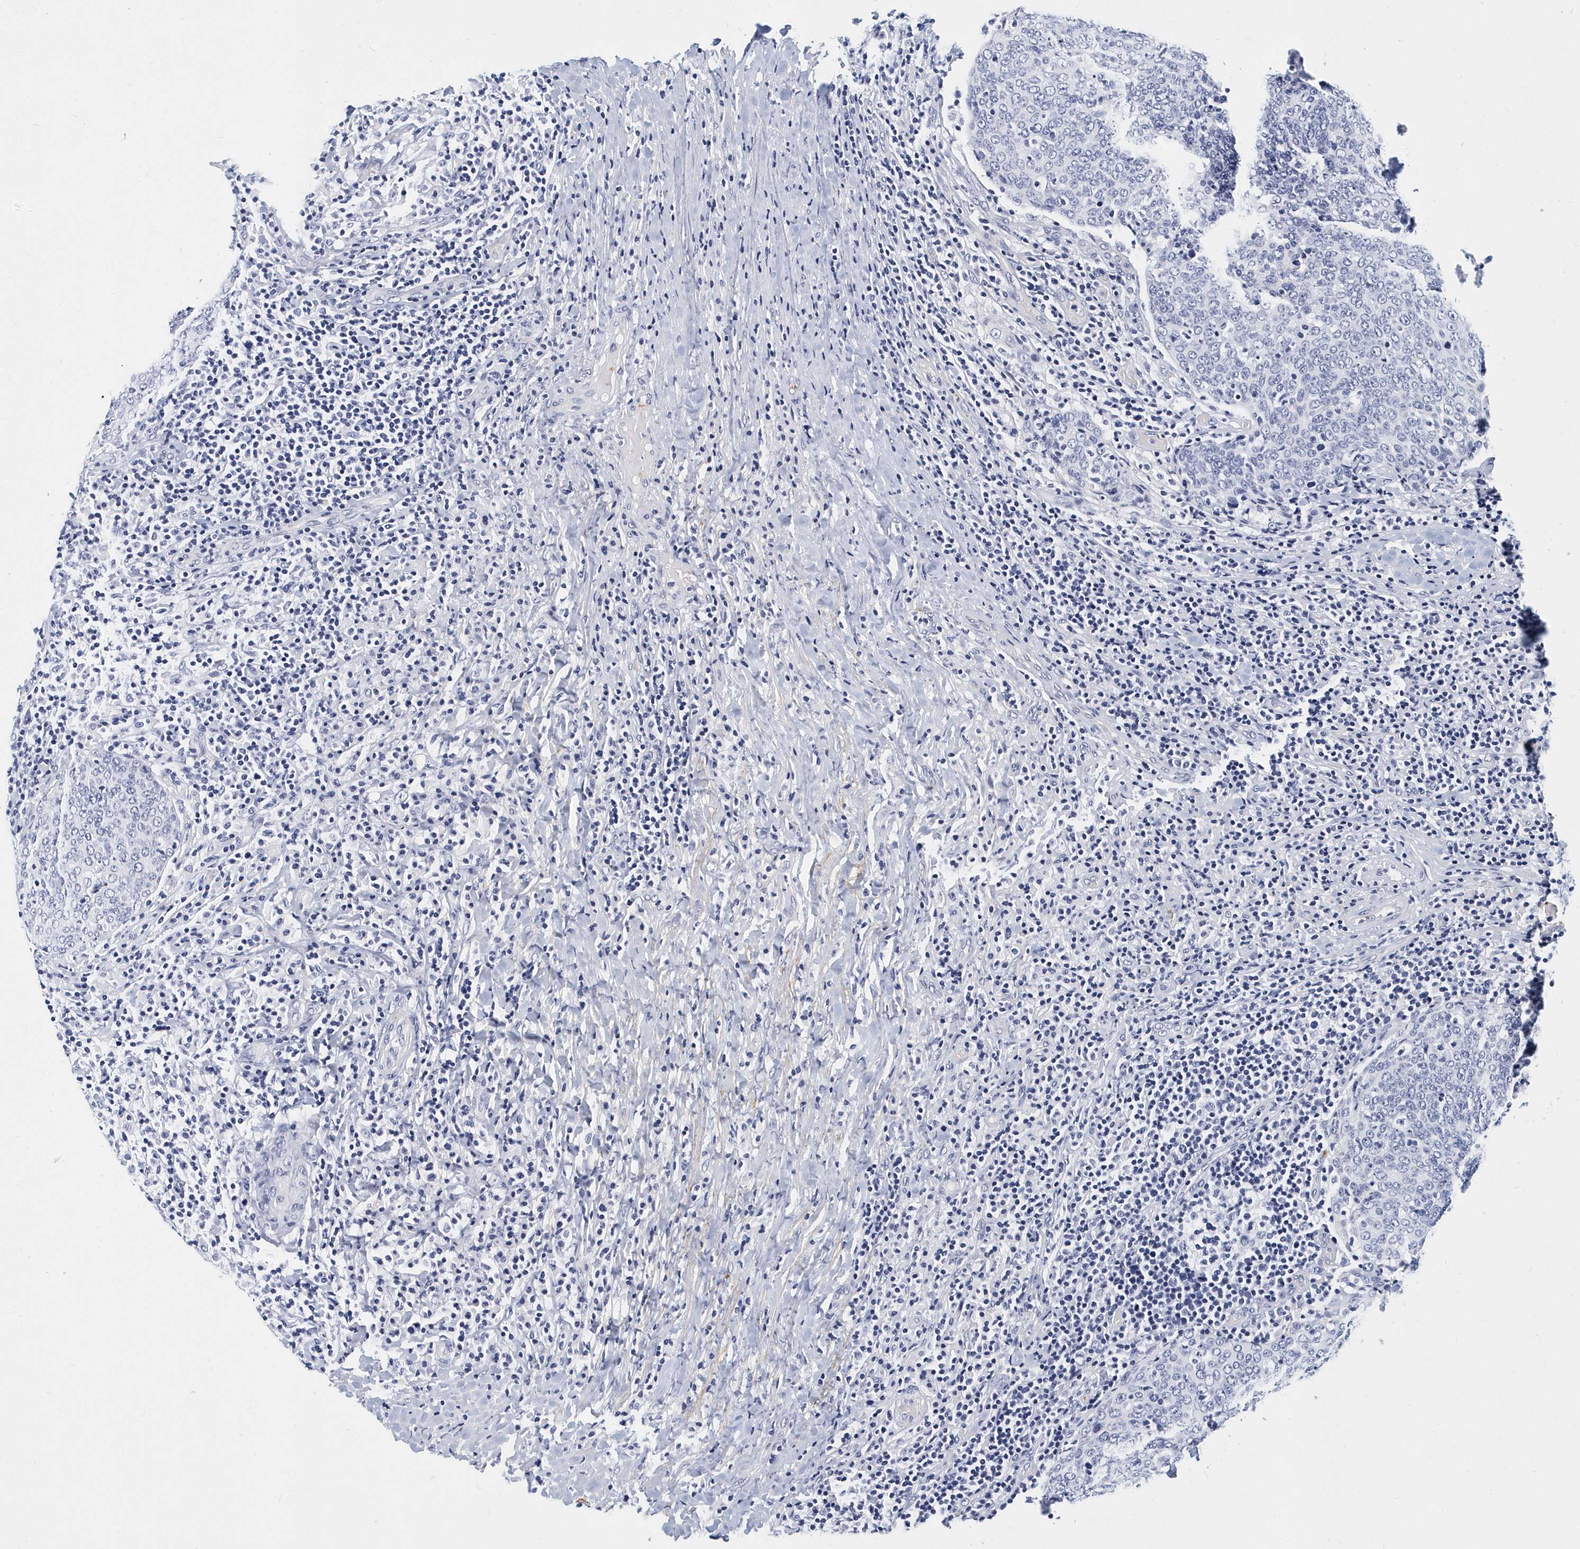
{"staining": {"intensity": "negative", "quantity": "none", "location": "none"}, "tissue": "head and neck cancer", "cell_type": "Tumor cells", "image_type": "cancer", "snomed": [{"axis": "morphology", "description": "Squamous cell carcinoma, NOS"}, {"axis": "morphology", "description": "Squamous cell carcinoma, metastatic, NOS"}, {"axis": "topography", "description": "Lymph node"}, {"axis": "topography", "description": "Head-Neck"}], "caption": "Tumor cells show no significant staining in metastatic squamous cell carcinoma (head and neck).", "gene": "ITGA2B", "patient": {"sex": "male", "age": 62}}